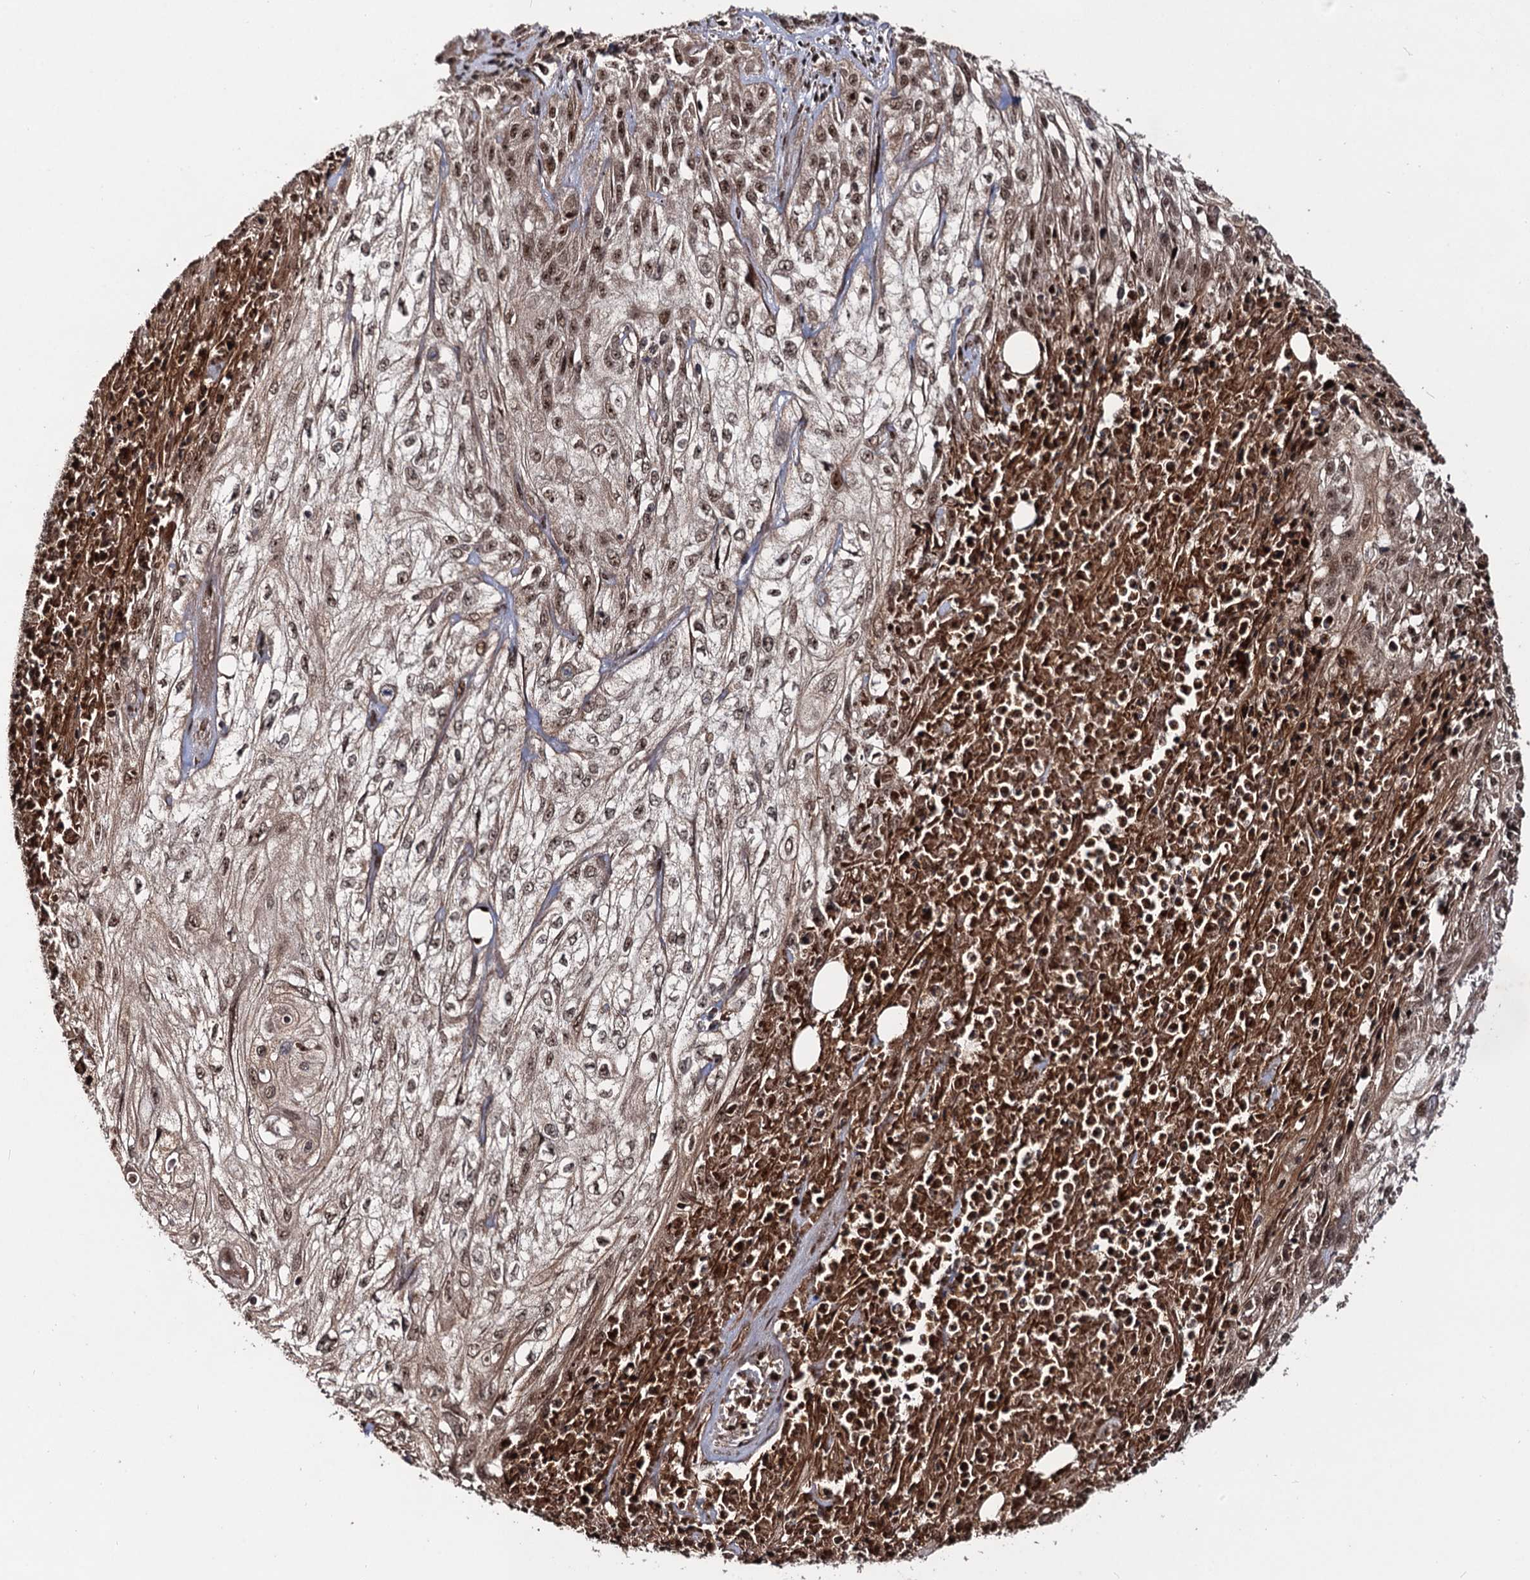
{"staining": {"intensity": "moderate", "quantity": ">75%", "location": "nuclear"}, "tissue": "skin cancer", "cell_type": "Tumor cells", "image_type": "cancer", "snomed": [{"axis": "morphology", "description": "Squamous cell carcinoma, NOS"}, {"axis": "morphology", "description": "Squamous cell carcinoma, metastatic, NOS"}, {"axis": "topography", "description": "Skin"}, {"axis": "topography", "description": "Lymph node"}], "caption": "Tumor cells display medium levels of moderate nuclear expression in about >75% of cells in human skin metastatic squamous cell carcinoma.", "gene": "SFSWAP", "patient": {"sex": "male", "age": 75}}